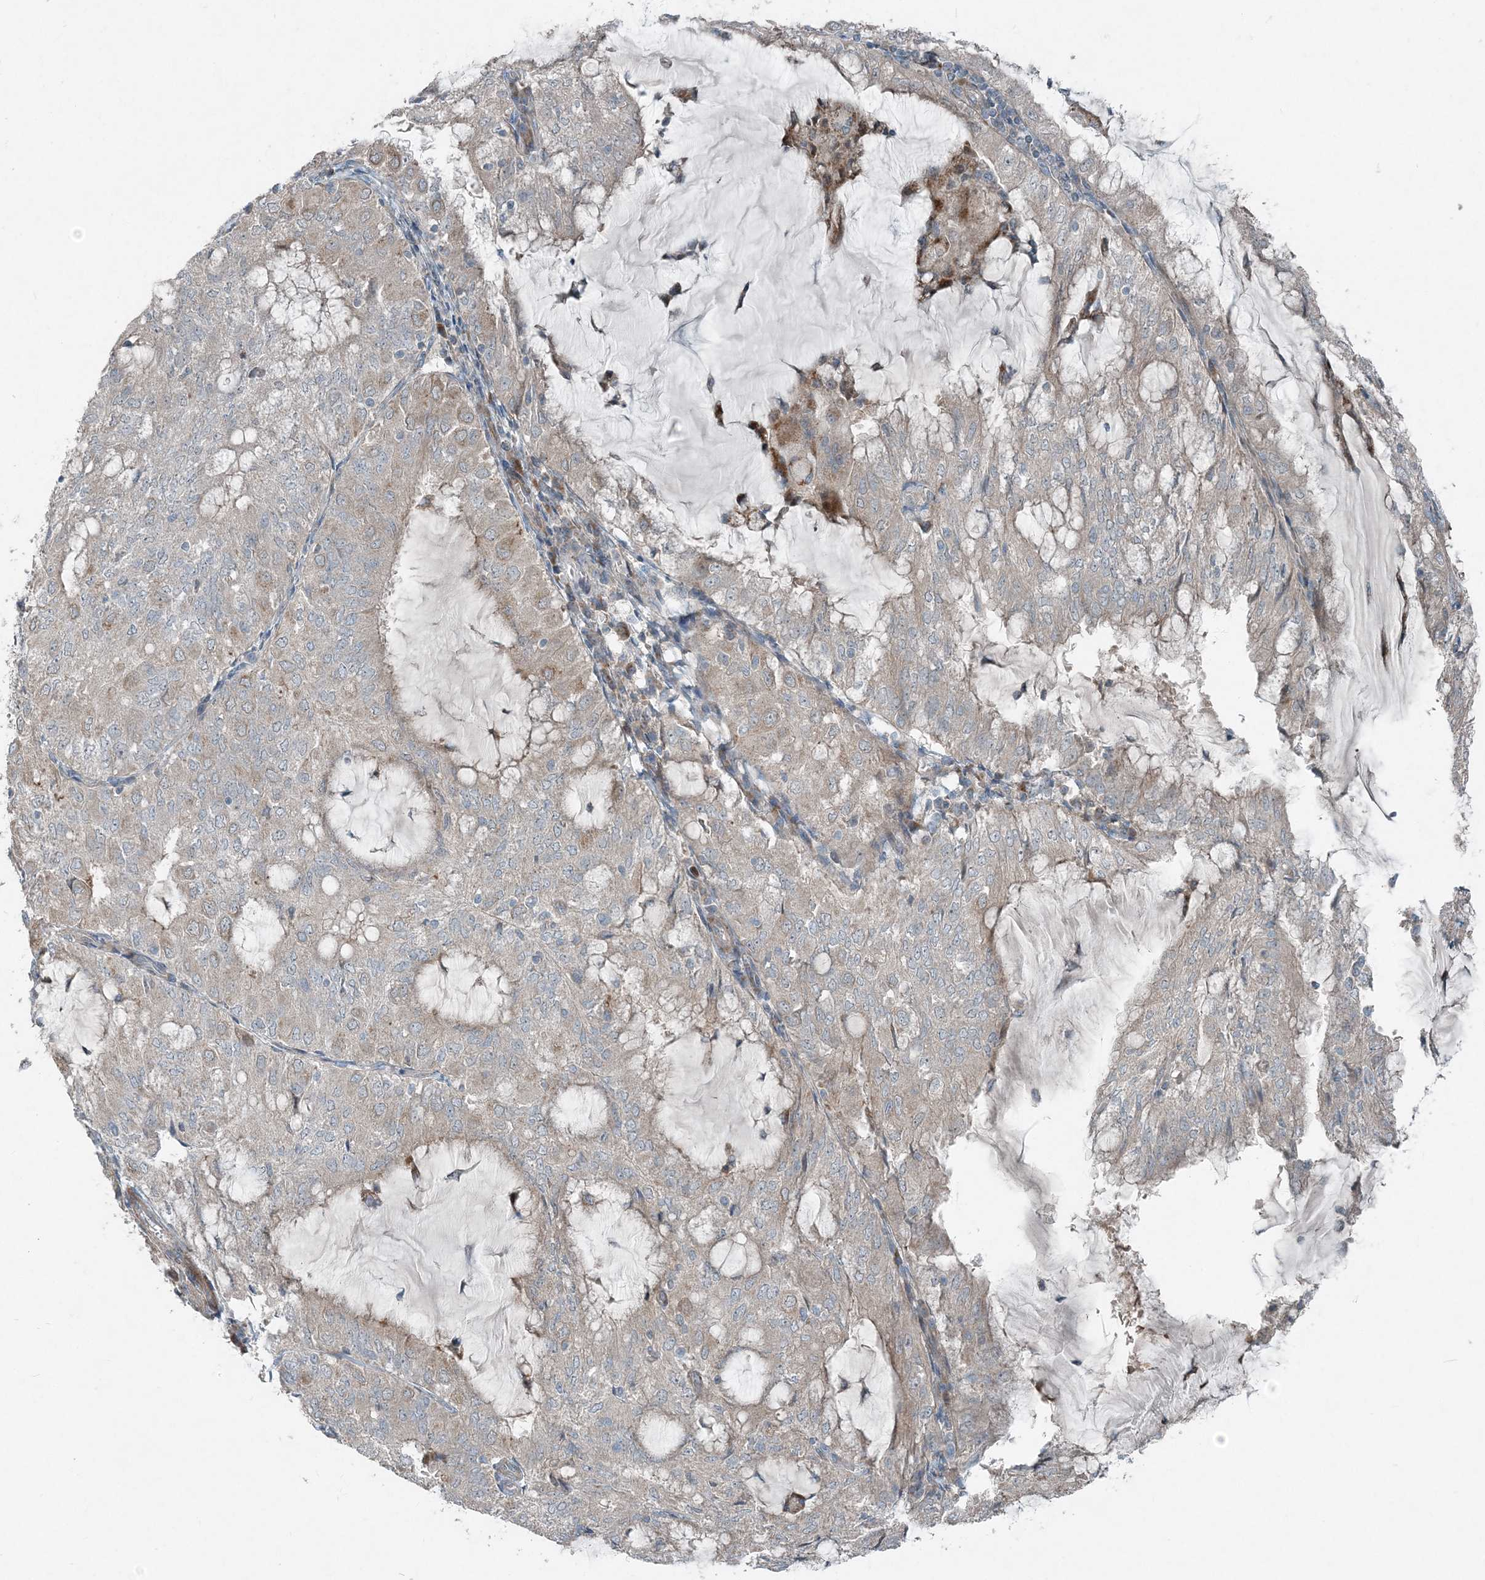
{"staining": {"intensity": "weak", "quantity": "<25%", "location": "cytoplasmic/membranous"}, "tissue": "endometrial cancer", "cell_type": "Tumor cells", "image_type": "cancer", "snomed": [{"axis": "morphology", "description": "Adenocarcinoma, NOS"}, {"axis": "topography", "description": "Endometrium"}], "caption": "An immunohistochemistry photomicrograph of endometrial adenocarcinoma is shown. There is no staining in tumor cells of endometrial adenocarcinoma. Brightfield microscopy of immunohistochemistry (IHC) stained with DAB (3,3'-diaminobenzidine) (brown) and hematoxylin (blue), captured at high magnification.", "gene": "INTU", "patient": {"sex": "female", "age": 81}}